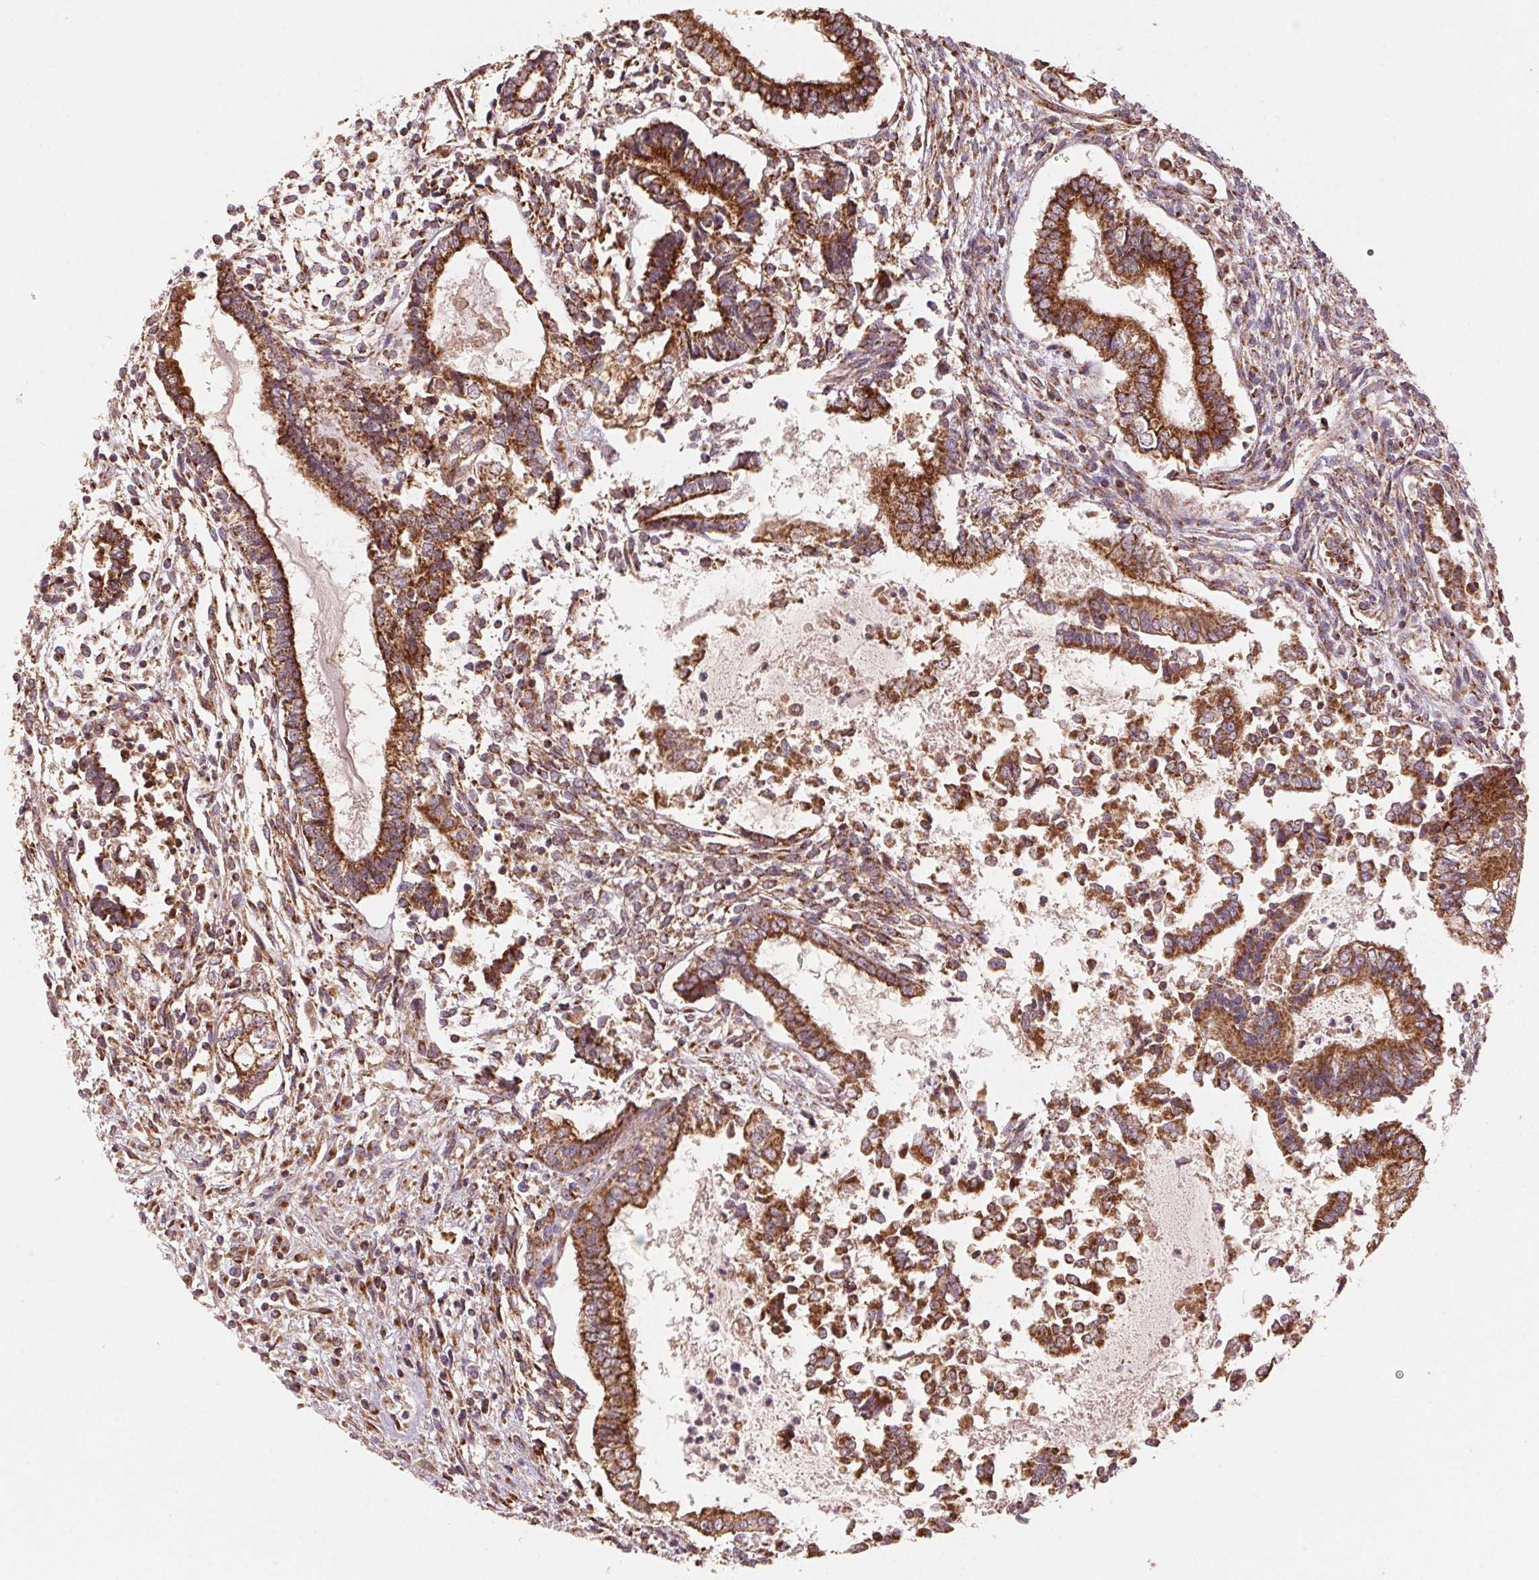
{"staining": {"intensity": "strong", "quantity": ">75%", "location": "cytoplasmic/membranous"}, "tissue": "testis cancer", "cell_type": "Tumor cells", "image_type": "cancer", "snomed": [{"axis": "morphology", "description": "Carcinoma, Embryonal, NOS"}, {"axis": "topography", "description": "Testis"}], "caption": "There is high levels of strong cytoplasmic/membranous staining in tumor cells of testis cancer (embryonal carcinoma), as demonstrated by immunohistochemical staining (brown color).", "gene": "TOMM70", "patient": {"sex": "male", "age": 37}}